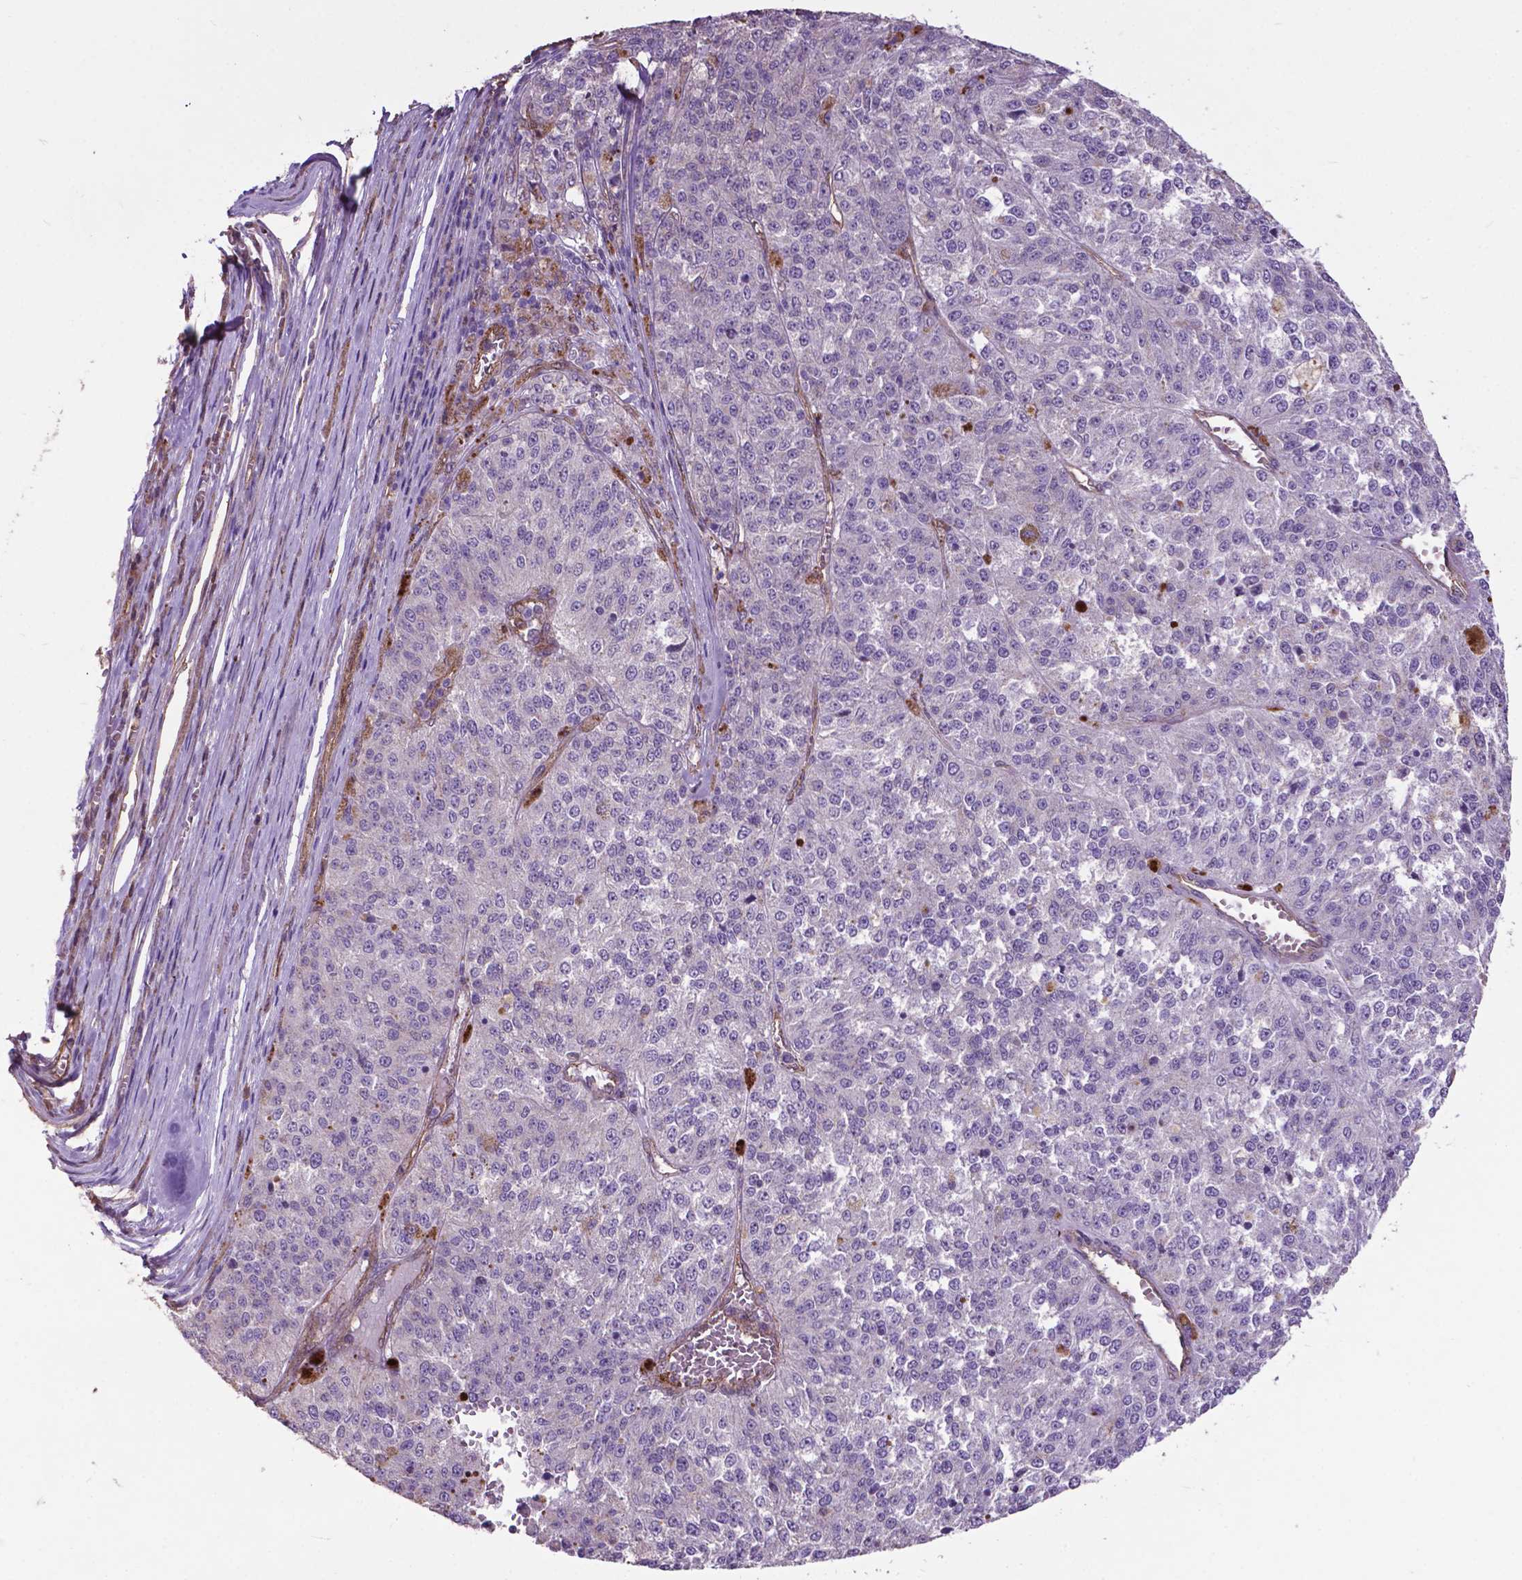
{"staining": {"intensity": "negative", "quantity": "none", "location": "none"}, "tissue": "melanoma", "cell_type": "Tumor cells", "image_type": "cancer", "snomed": [{"axis": "morphology", "description": "Malignant melanoma, Metastatic site"}, {"axis": "topography", "description": "Lymph node"}], "caption": "Photomicrograph shows no protein expression in tumor cells of melanoma tissue.", "gene": "PDLIM1", "patient": {"sex": "female", "age": 64}}